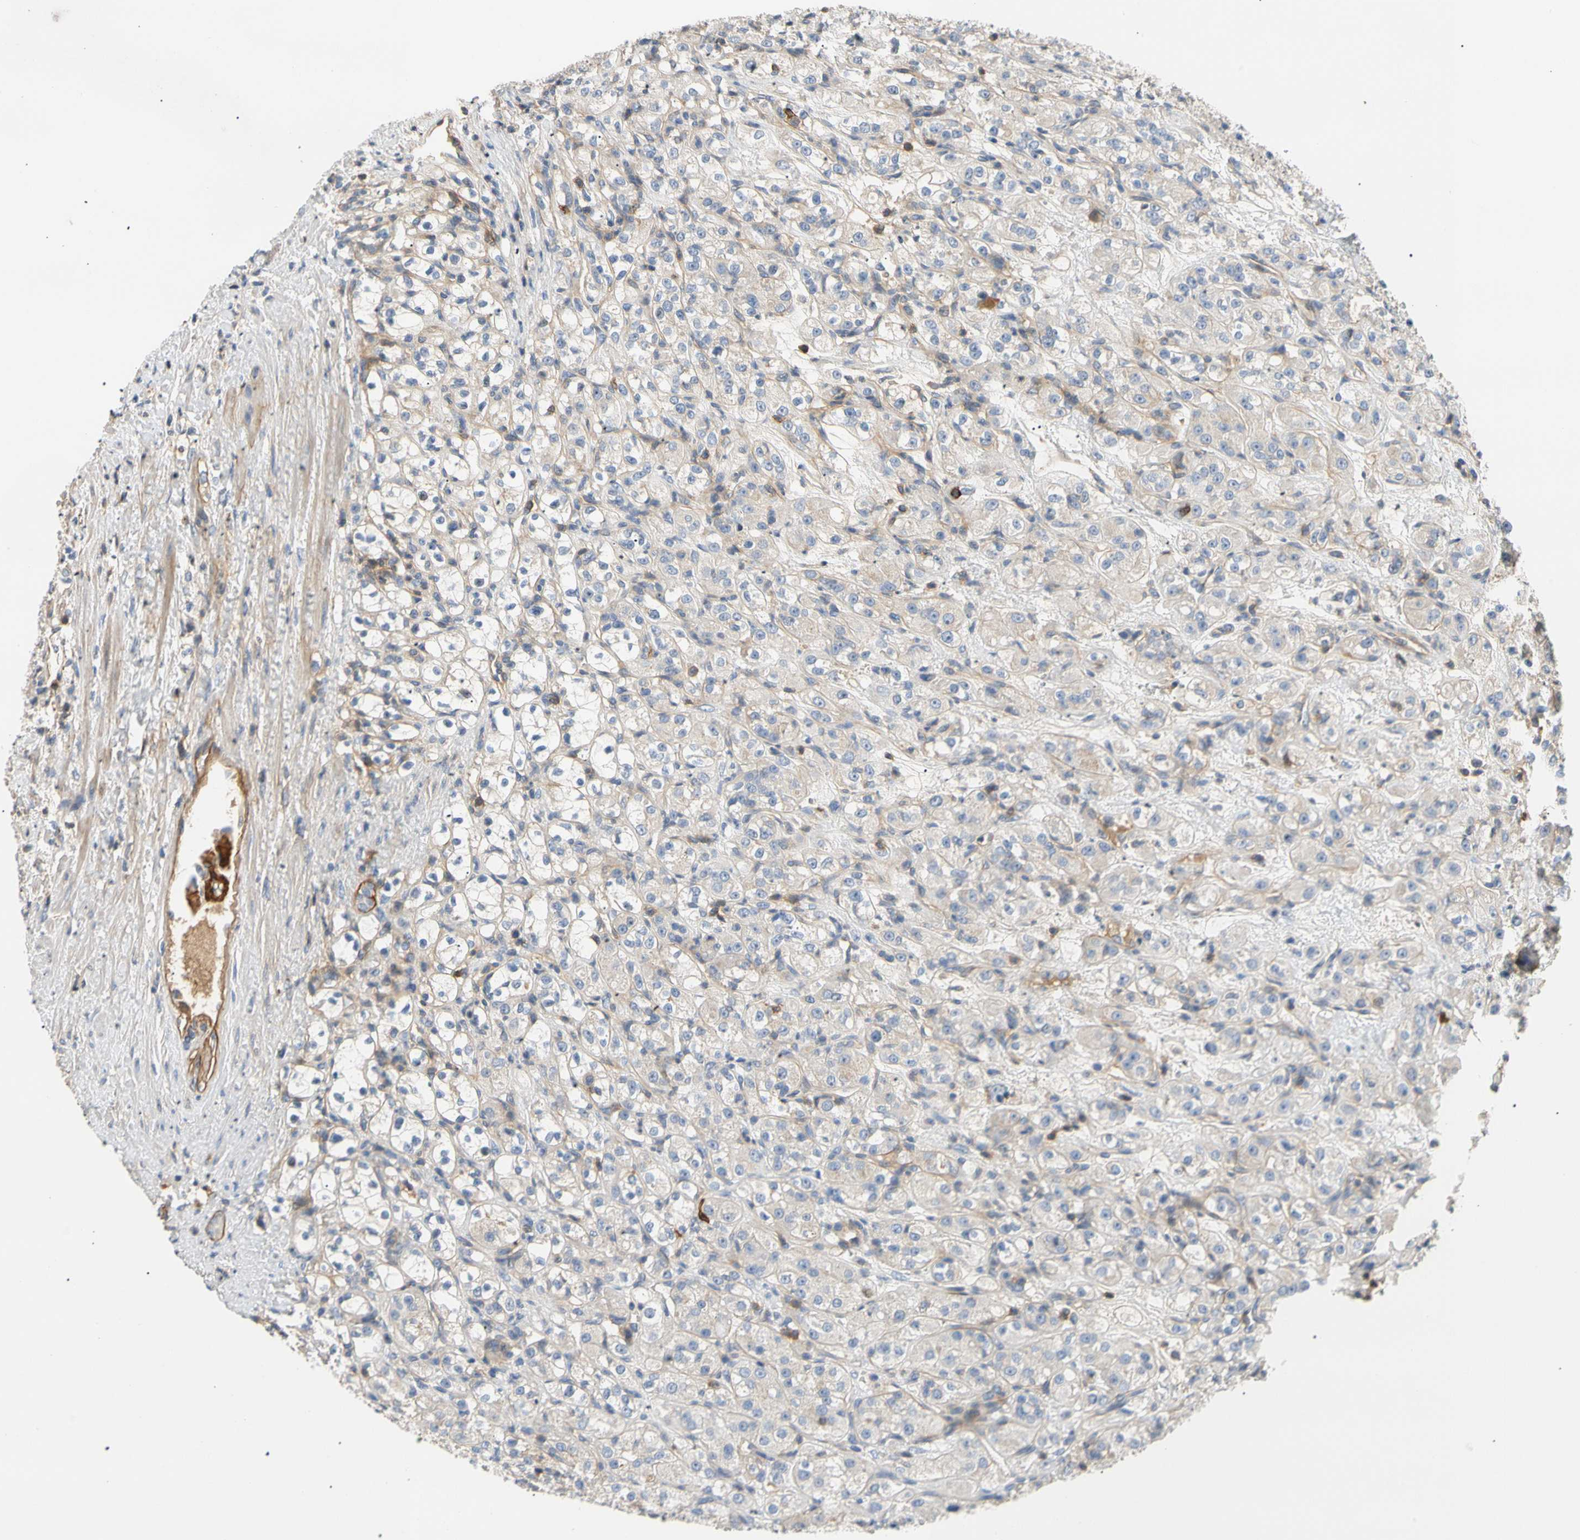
{"staining": {"intensity": "weak", "quantity": ">75%", "location": "cytoplasmic/membranous"}, "tissue": "renal cancer", "cell_type": "Tumor cells", "image_type": "cancer", "snomed": [{"axis": "morphology", "description": "Normal tissue, NOS"}, {"axis": "morphology", "description": "Adenocarcinoma, NOS"}, {"axis": "topography", "description": "Kidney"}], "caption": "Immunohistochemistry (IHC) (DAB) staining of human adenocarcinoma (renal) exhibits weak cytoplasmic/membranous protein staining in about >75% of tumor cells.", "gene": "TNFRSF18", "patient": {"sex": "male", "age": 61}}